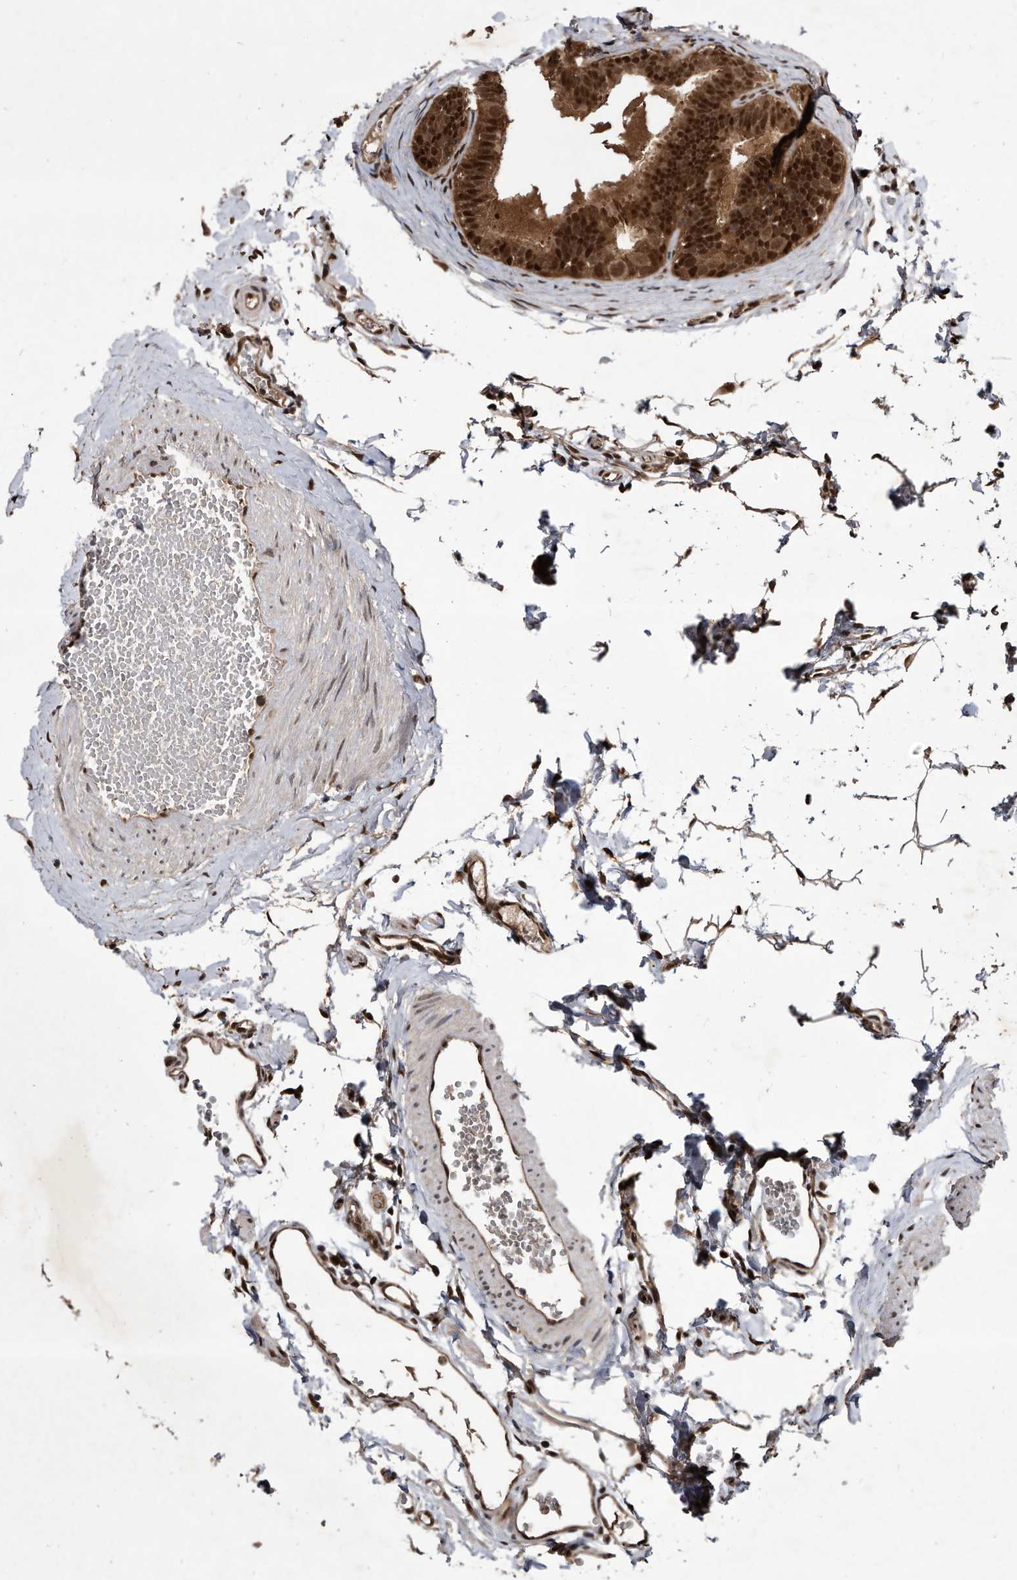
{"staining": {"intensity": "strong", "quantity": ">75%", "location": "cytoplasmic/membranous,nuclear"}, "tissue": "fallopian tube", "cell_type": "Glandular cells", "image_type": "normal", "snomed": [{"axis": "morphology", "description": "Normal tissue, NOS"}, {"axis": "topography", "description": "Fallopian tube"}], "caption": "An immunohistochemistry (IHC) photomicrograph of unremarkable tissue is shown. Protein staining in brown highlights strong cytoplasmic/membranous,nuclear positivity in fallopian tube within glandular cells. The protein of interest is stained brown, and the nuclei are stained in blue (DAB IHC with brightfield microscopy, high magnification).", "gene": "RAD23B", "patient": {"sex": "female", "age": 35}}